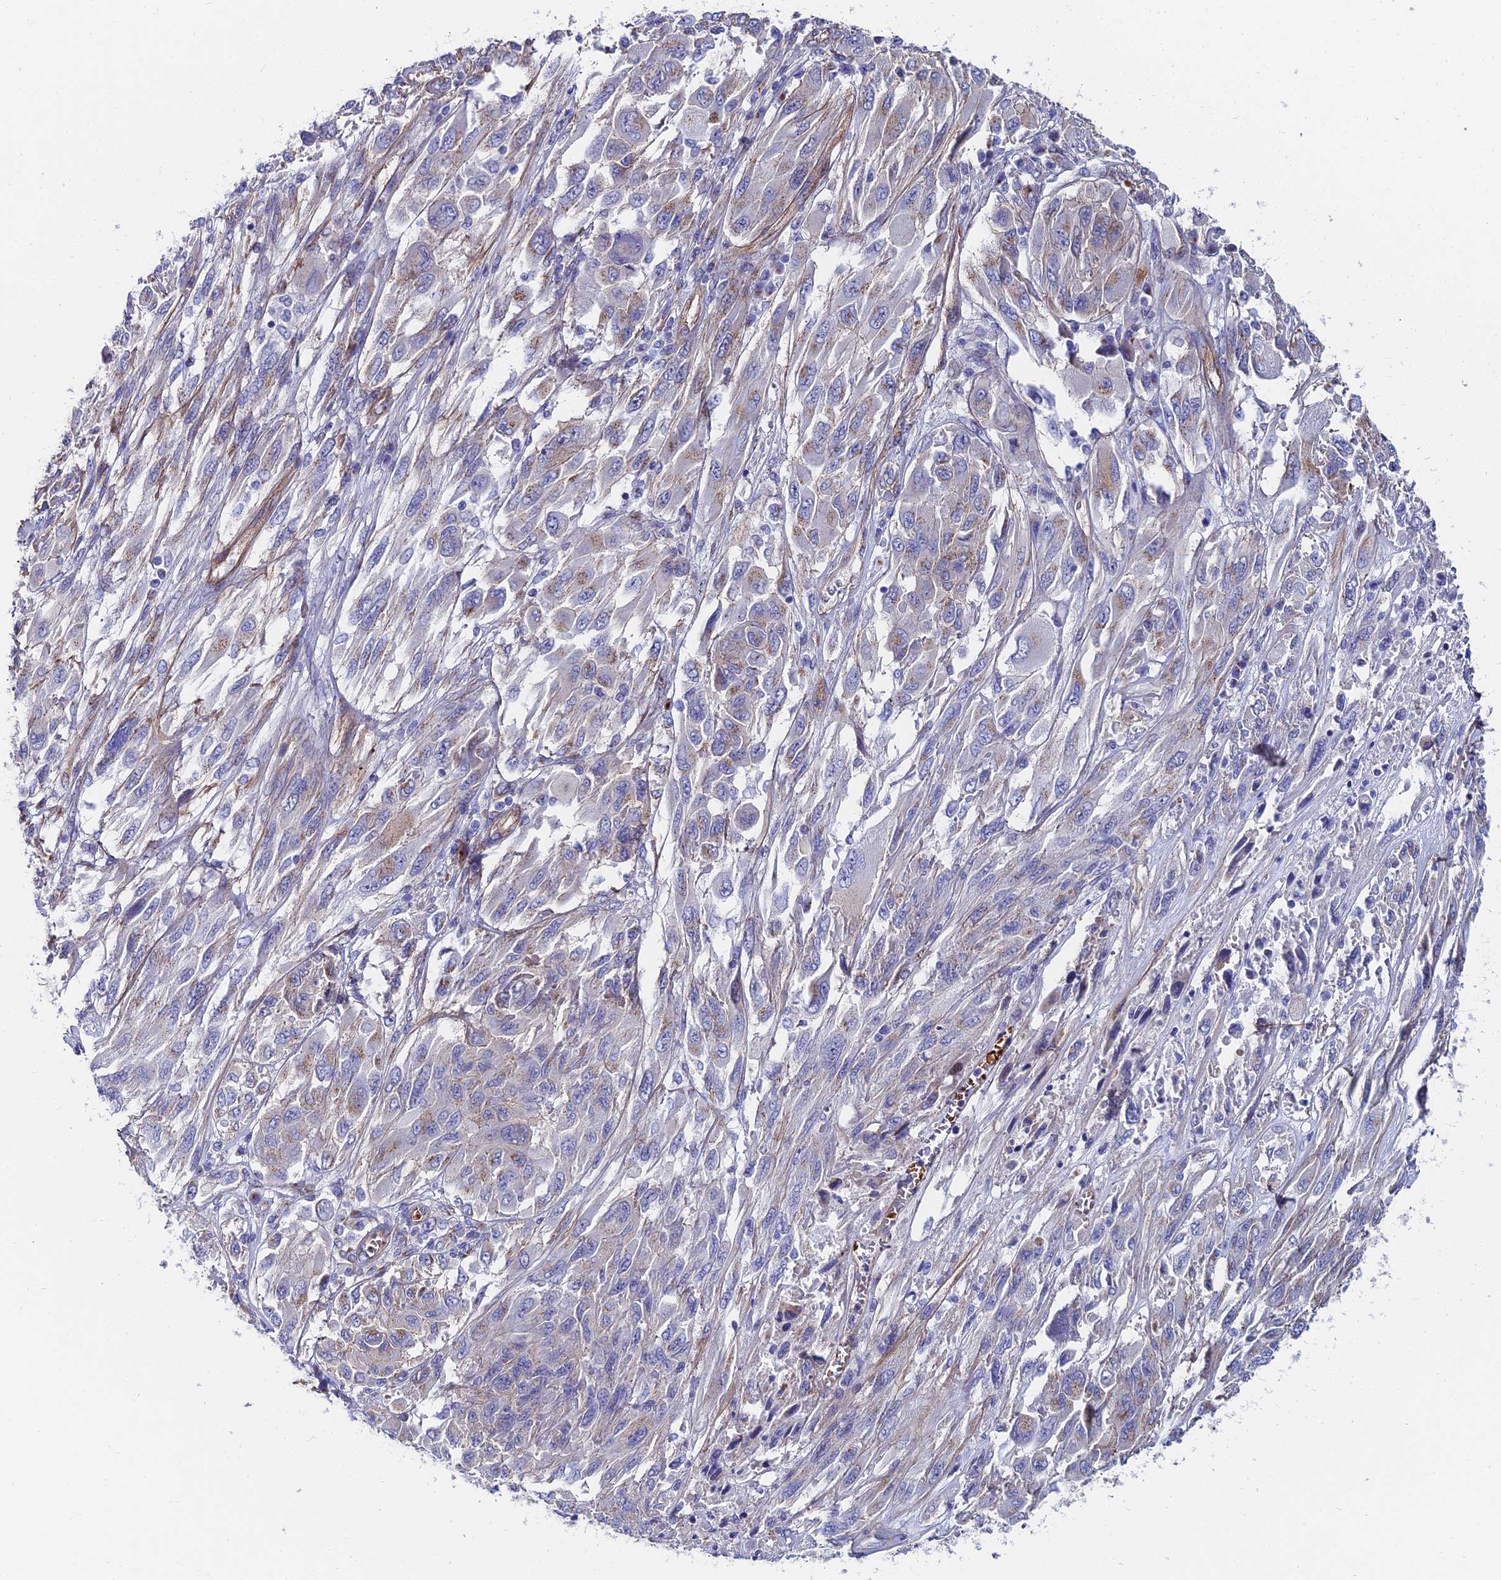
{"staining": {"intensity": "negative", "quantity": "none", "location": "none"}, "tissue": "melanoma", "cell_type": "Tumor cells", "image_type": "cancer", "snomed": [{"axis": "morphology", "description": "Malignant melanoma, NOS"}, {"axis": "topography", "description": "Skin"}], "caption": "The photomicrograph shows no staining of tumor cells in melanoma.", "gene": "ADGRF3", "patient": {"sex": "female", "age": 91}}